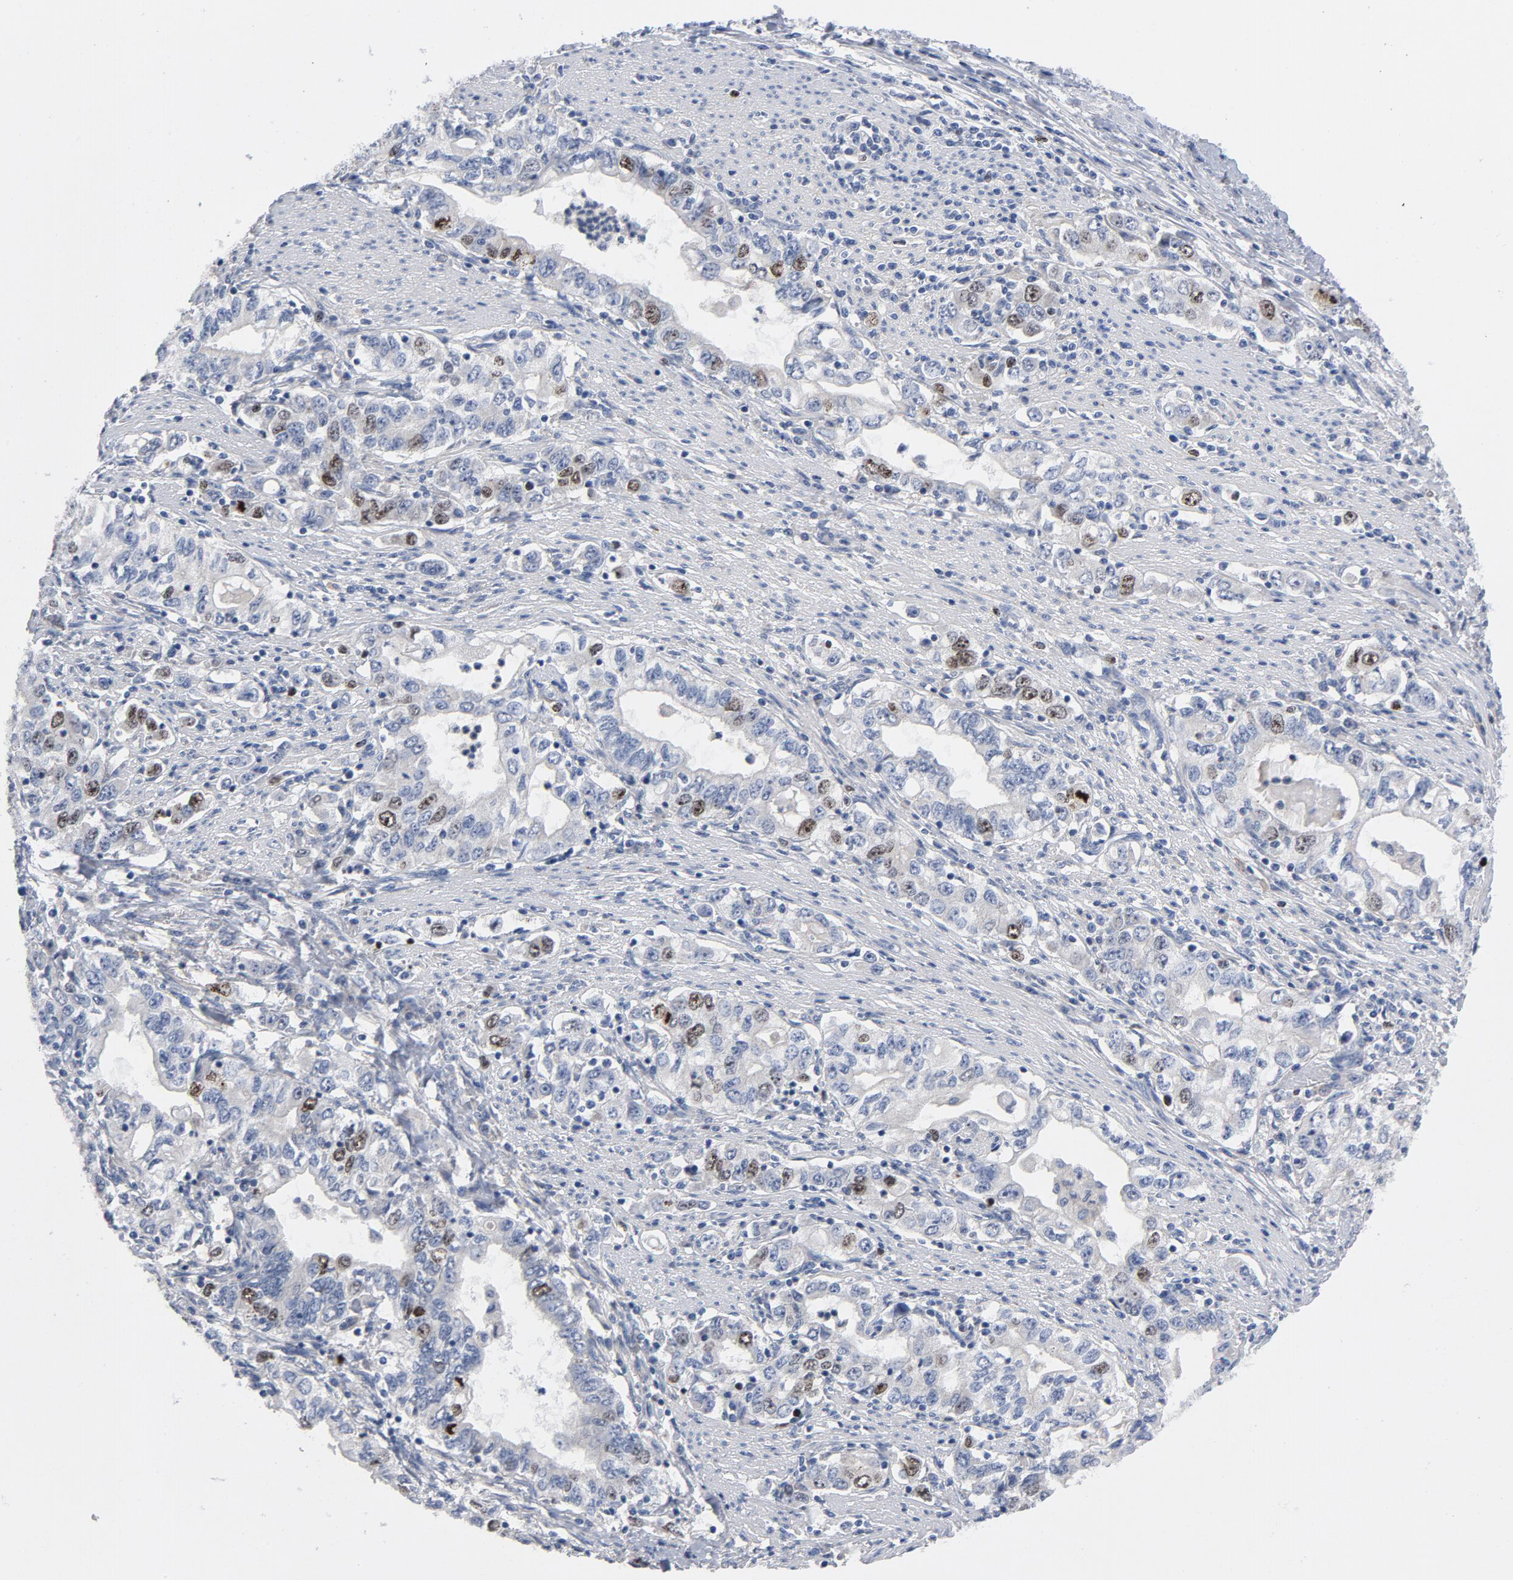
{"staining": {"intensity": "moderate", "quantity": "<25%", "location": "nuclear"}, "tissue": "stomach cancer", "cell_type": "Tumor cells", "image_type": "cancer", "snomed": [{"axis": "morphology", "description": "Adenocarcinoma, NOS"}, {"axis": "topography", "description": "Stomach, lower"}], "caption": "This is an image of immunohistochemistry (IHC) staining of stomach adenocarcinoma, which shows moderate positivity in the nuclear of tumor cells.", "gene": "BIRC5", "patient": {"sex": "female", "age": 72}}